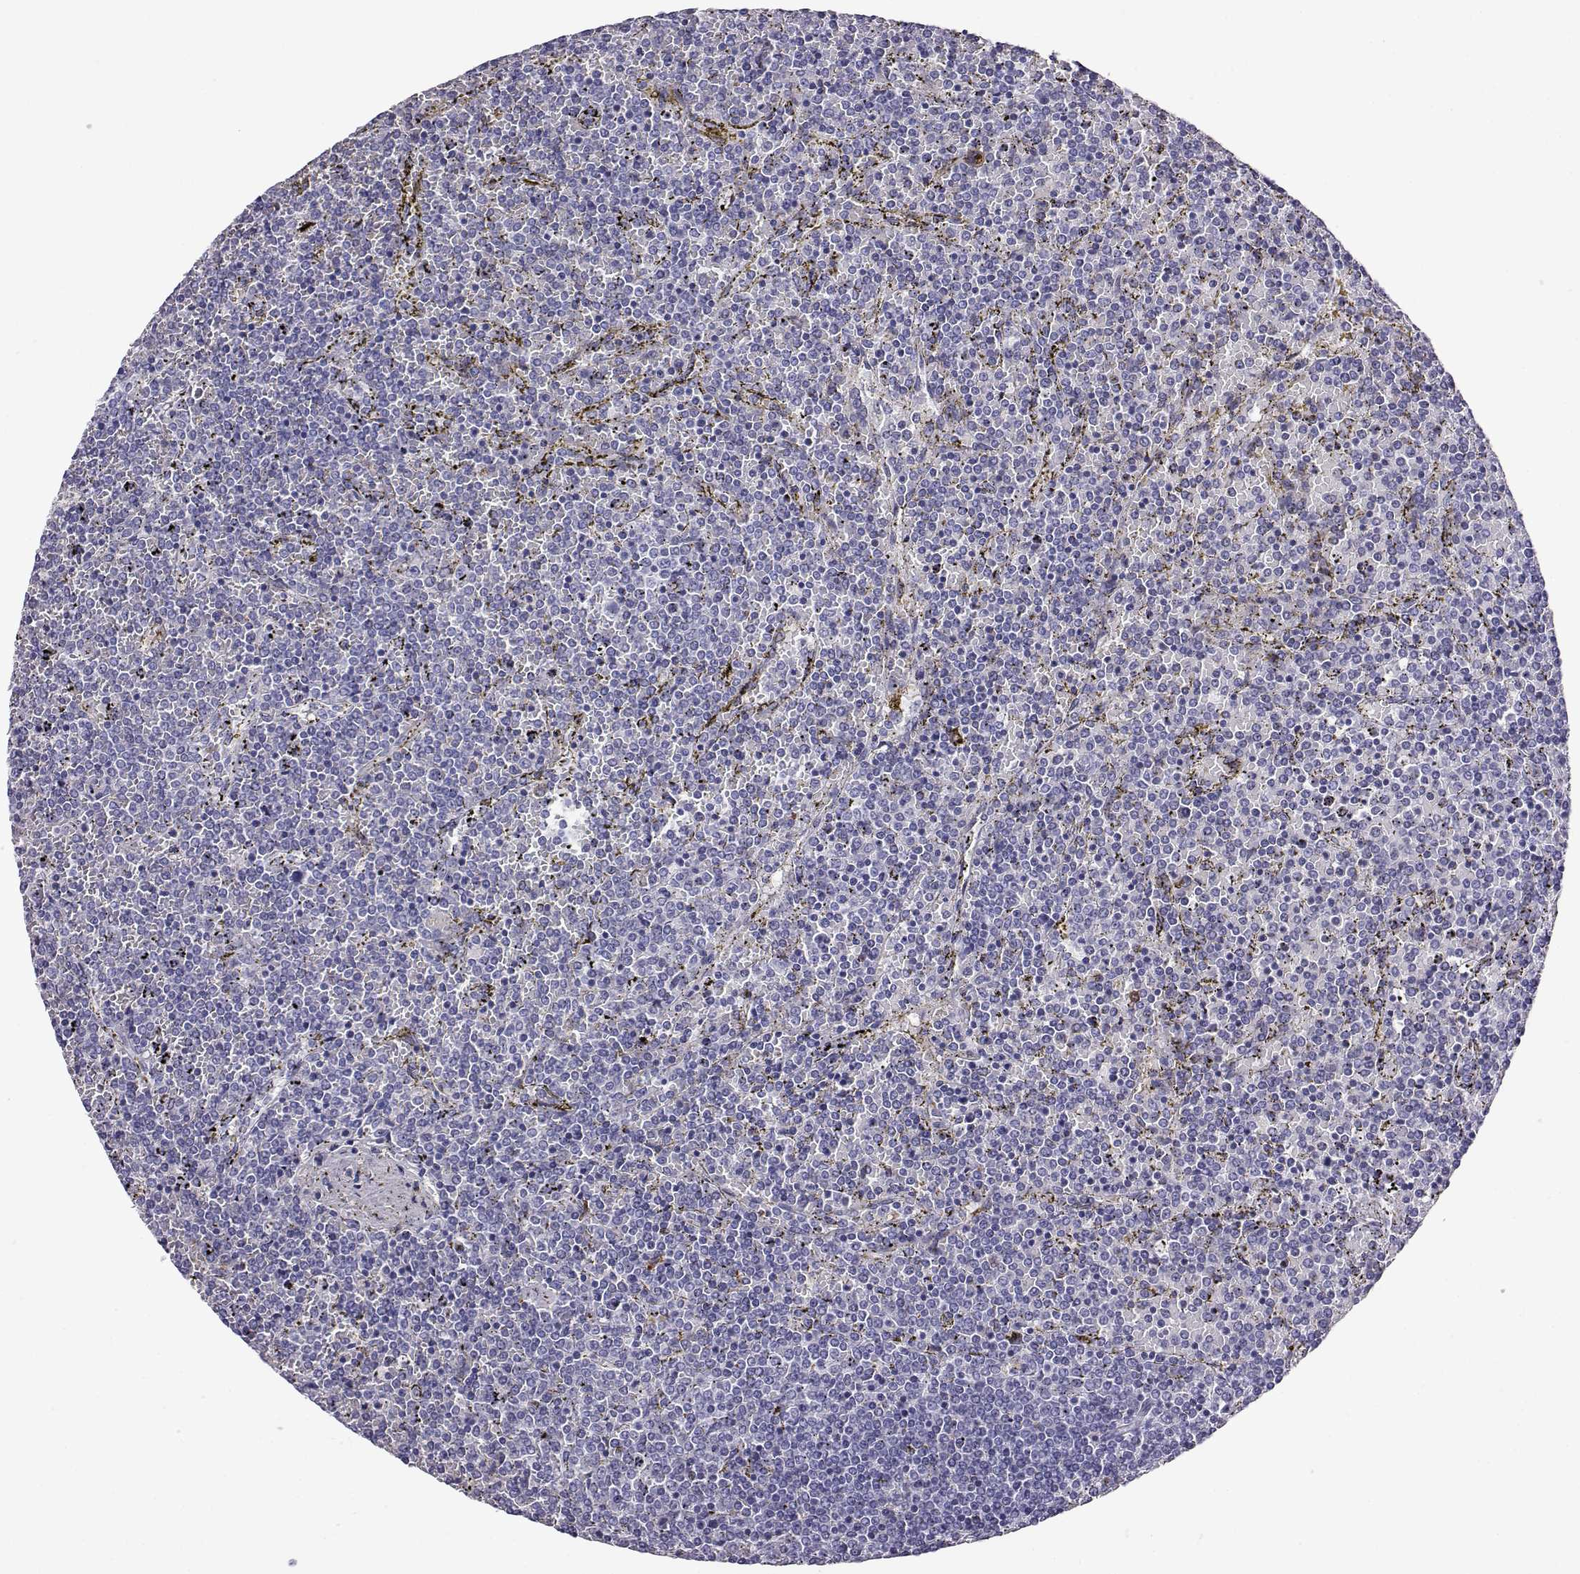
{"staining": {"intensity": "negative", "quantity": "none", "location": "none"}, "tissue": "lymphoma", "cell_type": "Tumor cells", "image_type": "cancer", "snomed": [{"axis": "morphology", "description": "Malignant lymphoma, non-Hodgkin's type, Low grade"}, {"axis": "topography", "description": "Spleen"}], "caption": "Tumor cells show no significant protein positivity in malignant lymphoma, non-Hodgkin's type (low-grade).", "gene": "AKR1B1", "patient": {"sex": "female", "age": 77}}